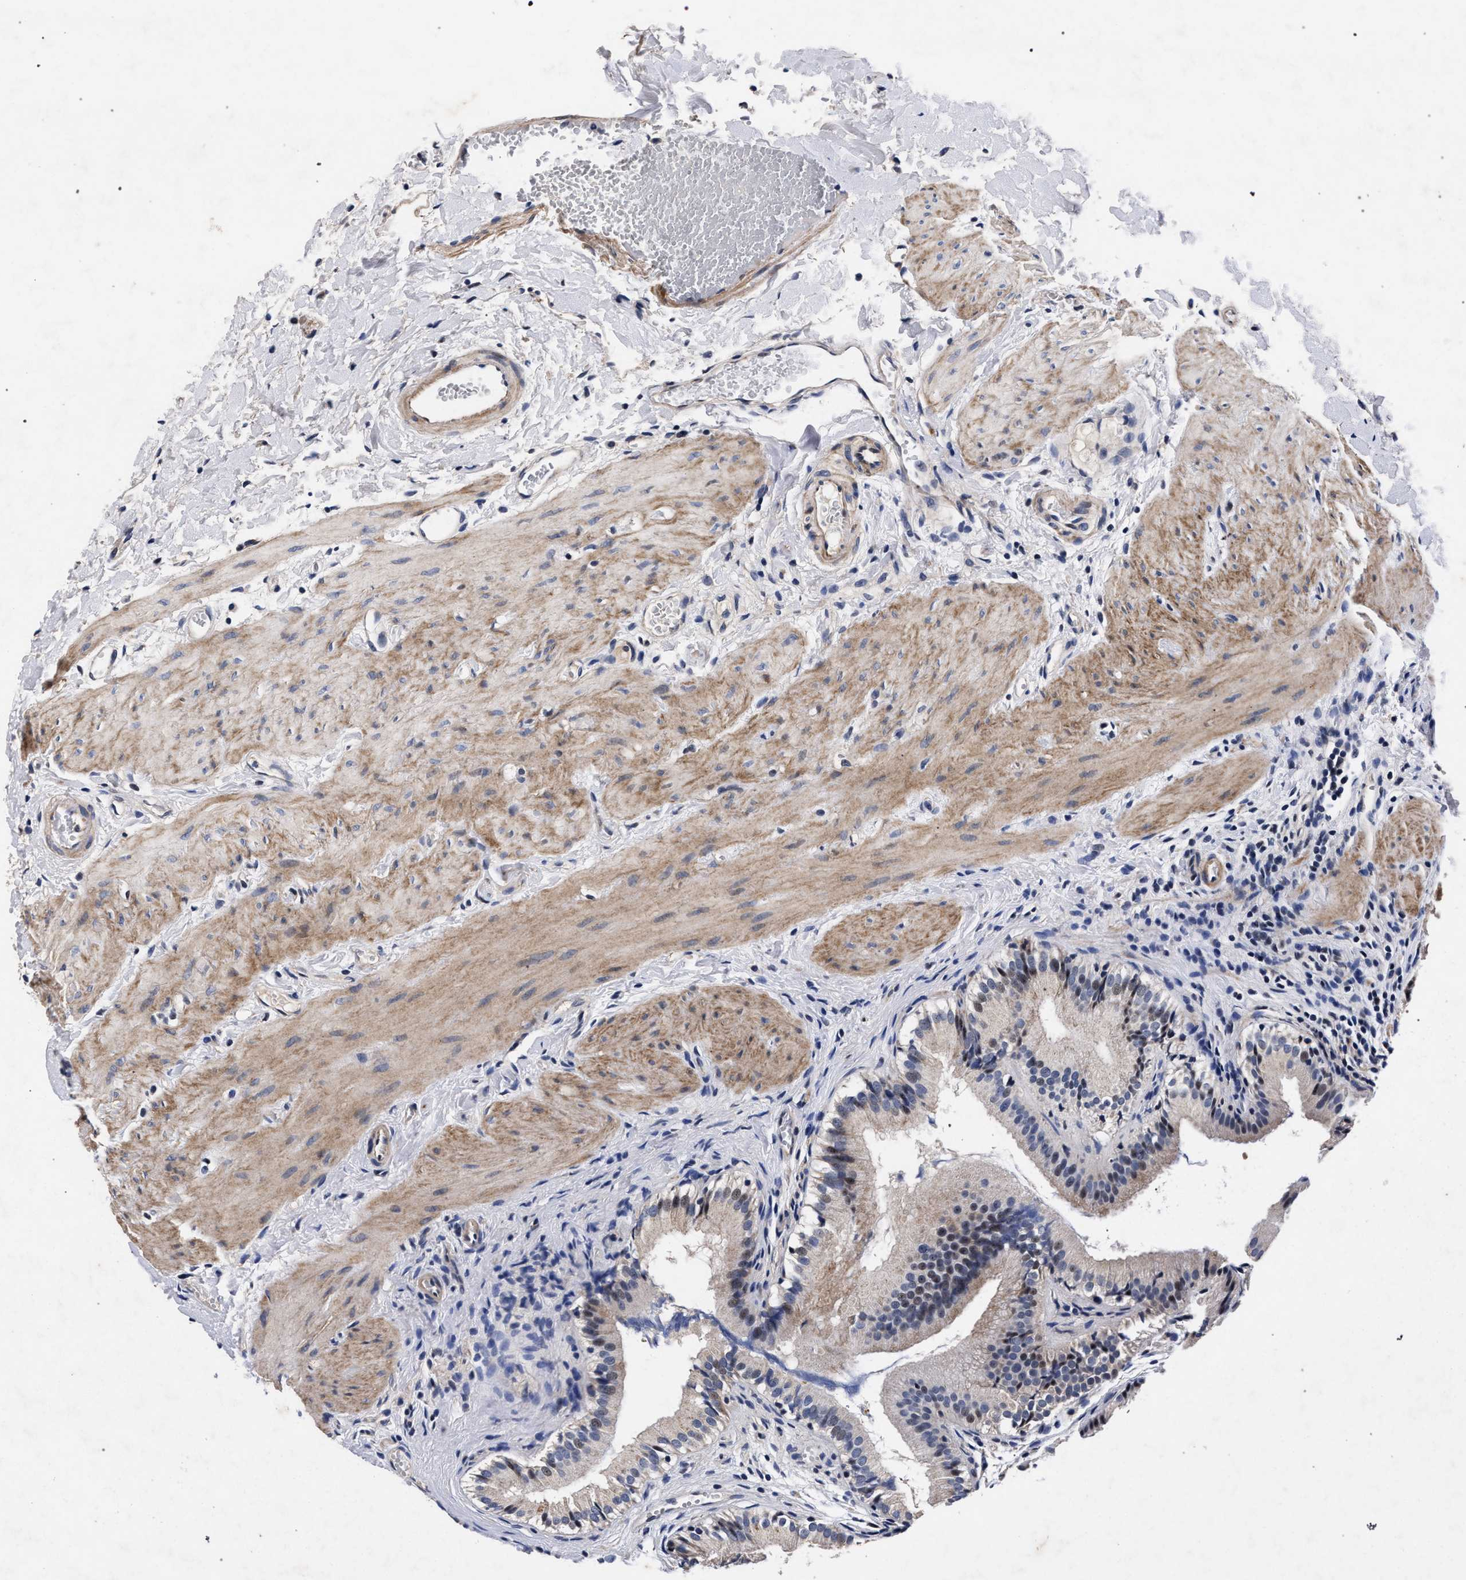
{"staining": {"intensity": "moderate", "quantity": "25%-75%", "location": "cytoplasmic/membranous,nuclear"}, "tissue": "gallbladder", "cell_type": "Glandular cells", "image_type": "normal", "snomed": [{"axis": "morphology", "description": "Normal tissue, NOS"}, {"axis": "topography", "description": "Gallbladder"}], "caption": "Normal gallbladder demonstrates moderate cytoplasmic/membranous,nuclear expression in approximately 25%-75% of glandular cells, visualized by immunohistochemistry. (brown staining indicates protein expression, while blue staining denotes nuclei).", "gene": "CFAP95", "patient": {"sex": "female", "age": 26}}